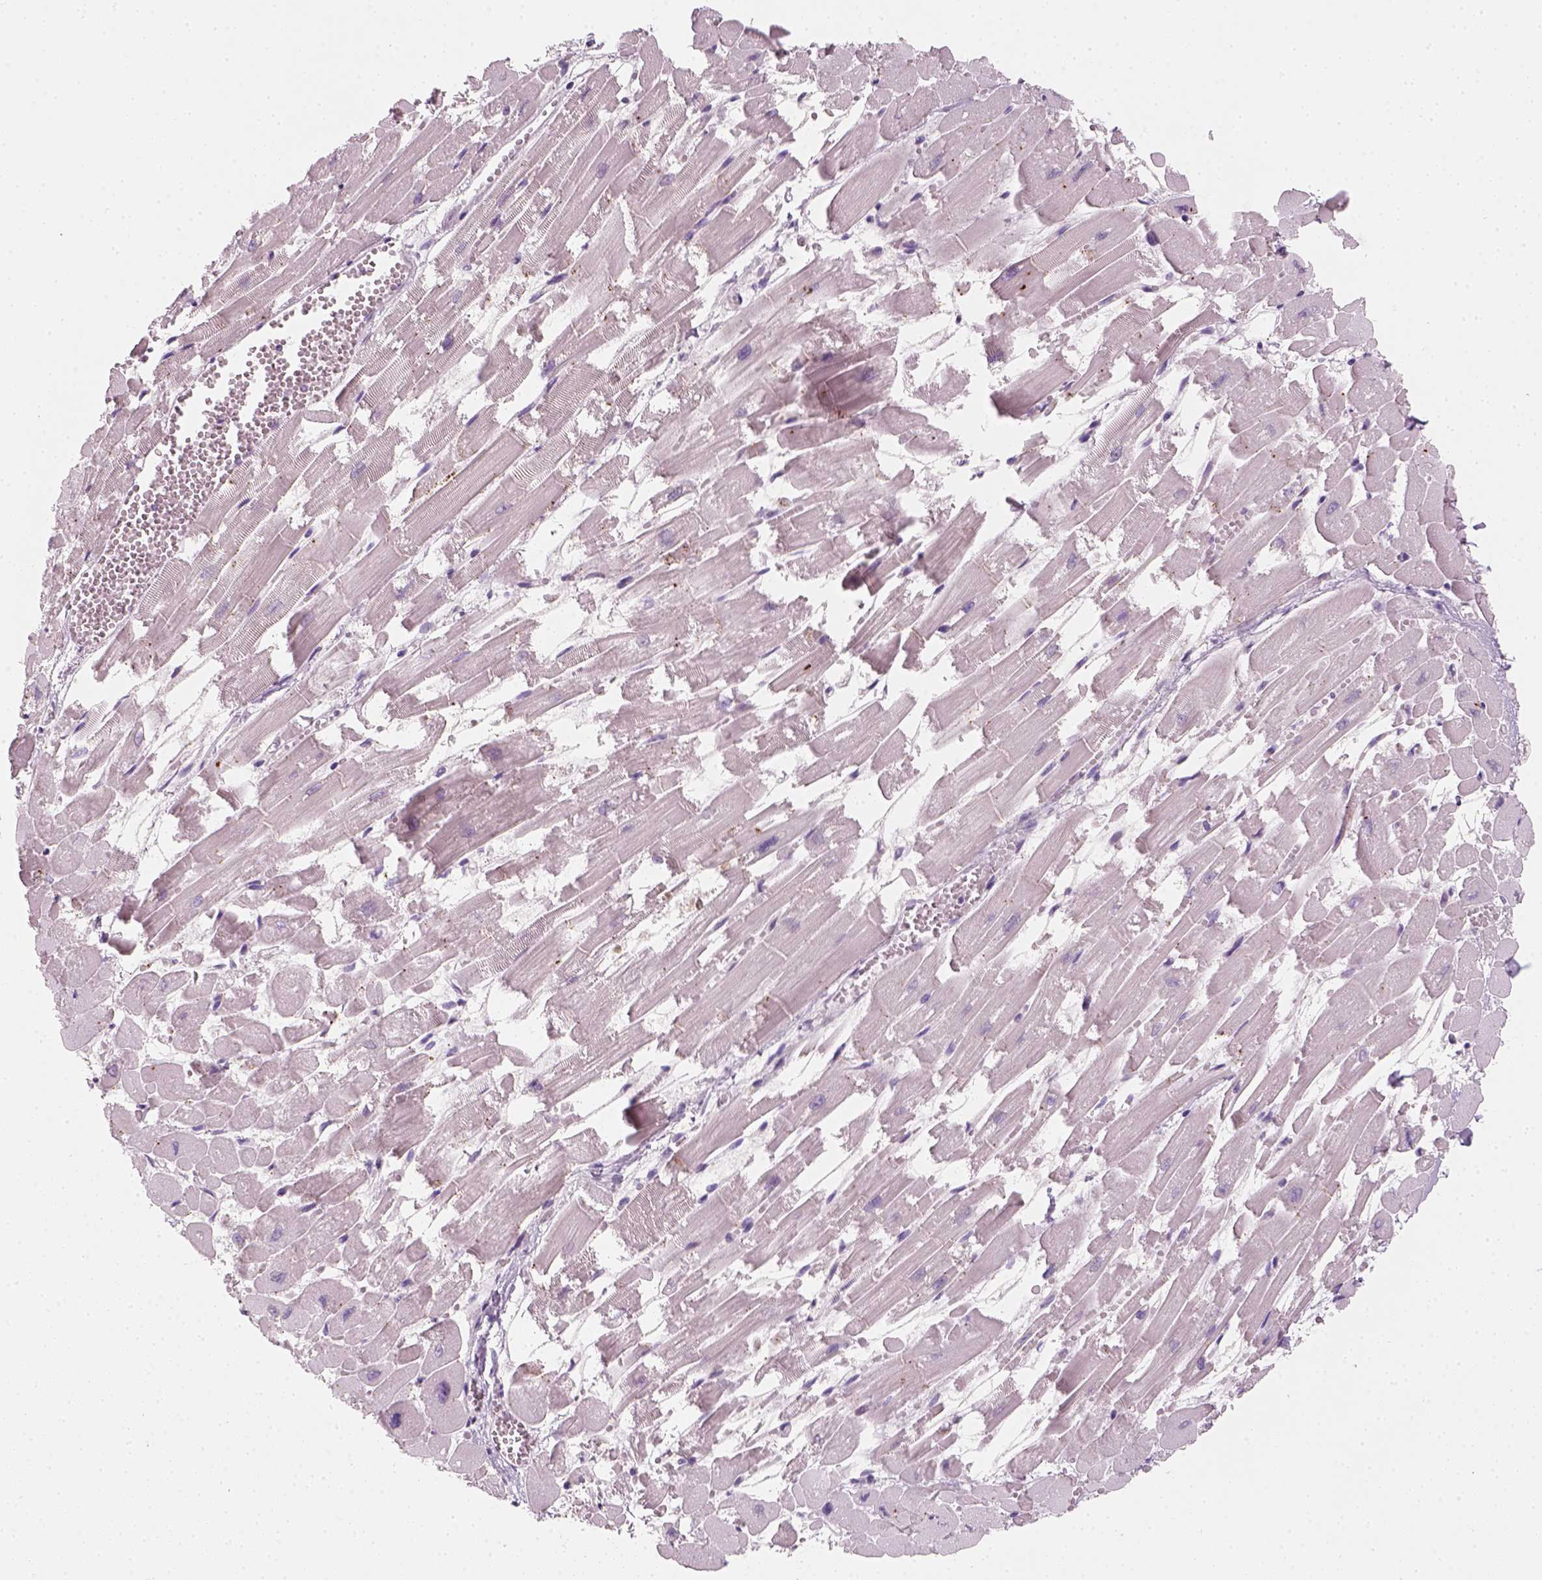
{"staining": {"intensity": "negative", "quantity": "none", "location": "none"}, "tissue": "heart muscle", "cell_type": "Cardiomyocytes", "image_type": "normal", "snomed": [{"axis": "morphology", "description": "Normal tissue, NOS"}, {"axis": "topography", "description": "Heart"}], "caption": "High power microscopy micrograph of an immunohistochemistry (IHC) image of normal heart muscle, revealing no significant expression in cardiomyocytes.", "gene": "TP53", "patient": {"sex": "female", "age": 52}}